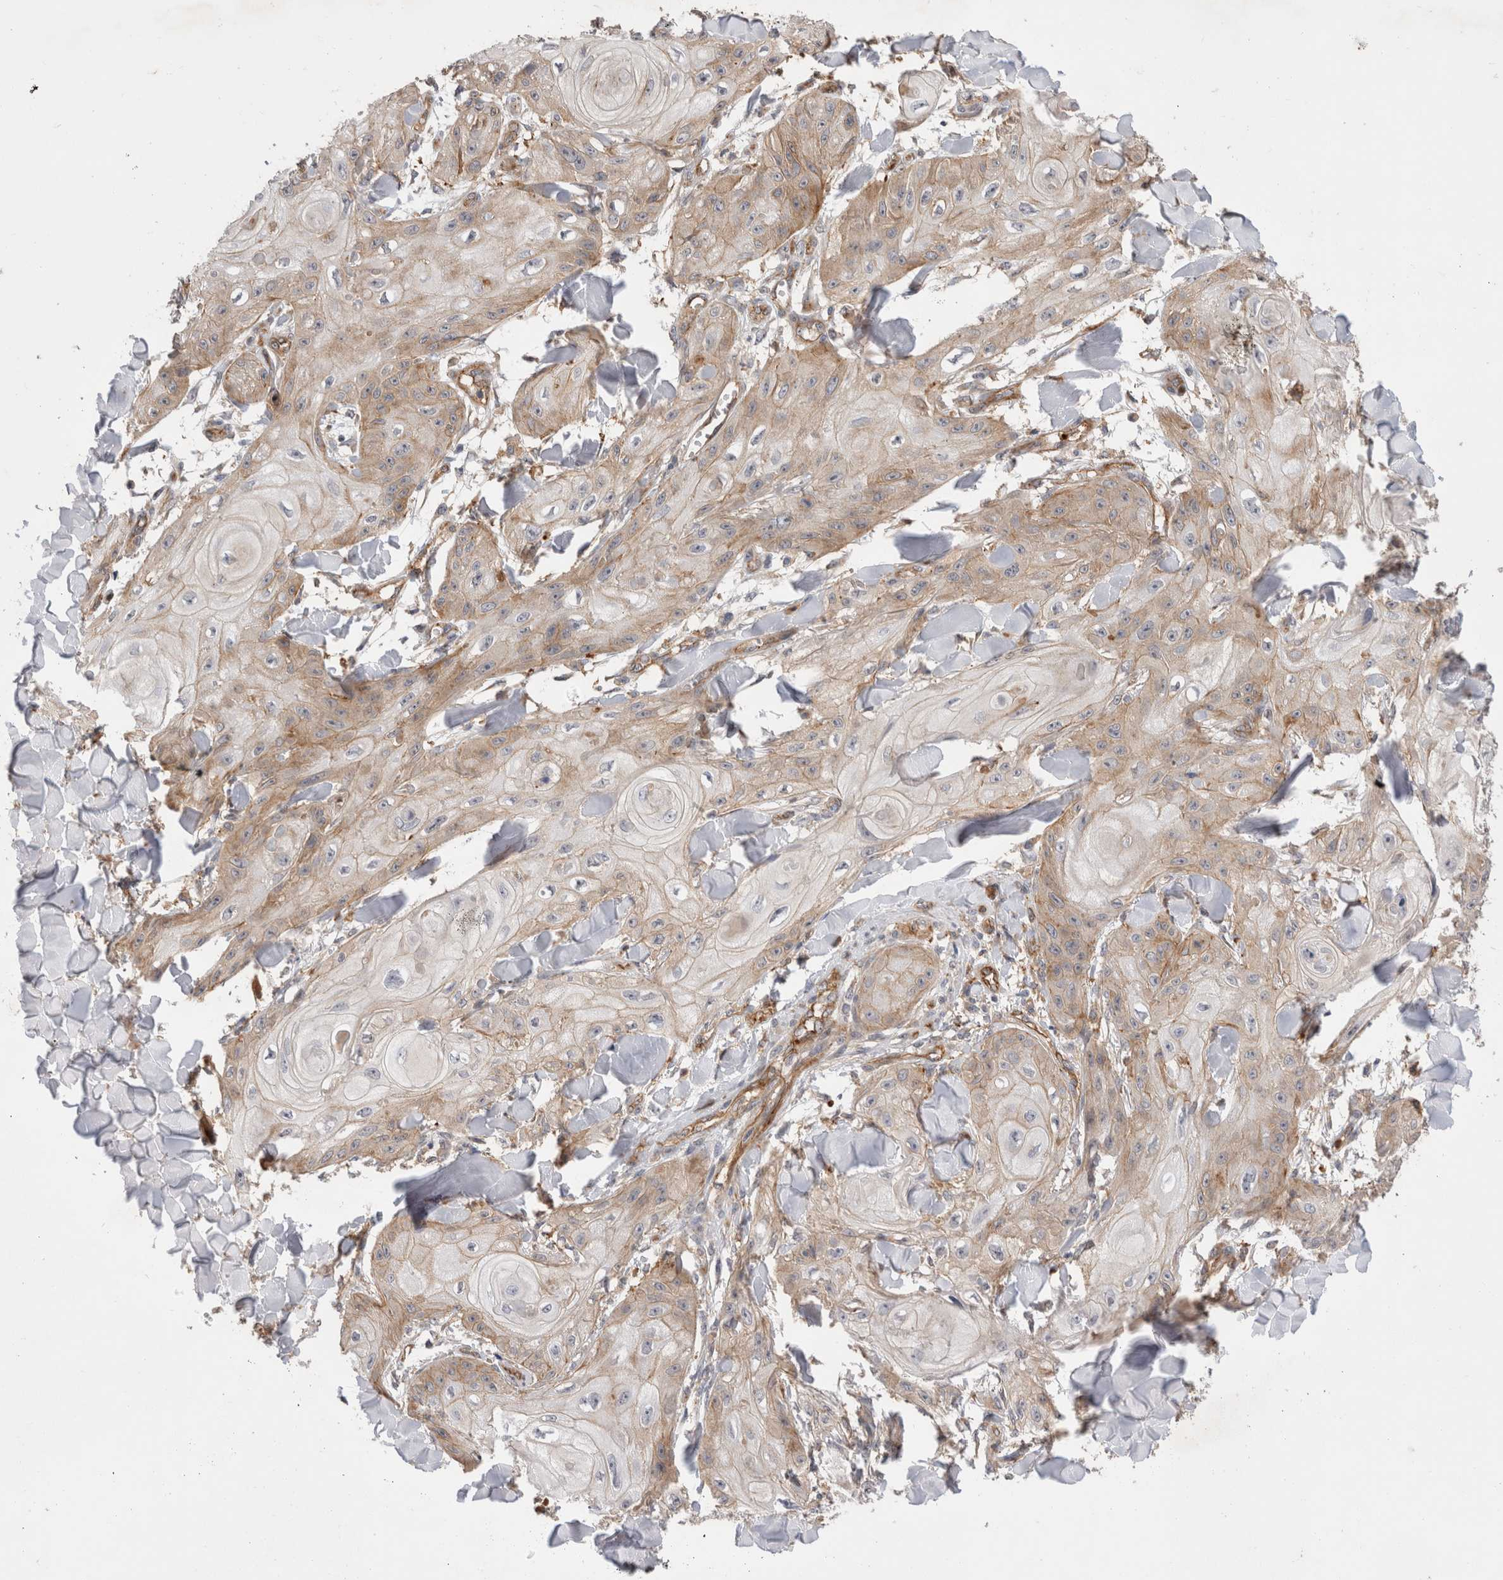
{"staining": {"intensity": "weak", "quantity": ">75%", "location": "cytoplasmic/membranous"}, "tissue": "skin cancer", "cell_type": "Tumor cells", "image_type": "cancer", "snomed": [{"axis": "morphology", "description": "Squamous cell carcinoma, NOS"}, {"axis": "topography", "description": "Skin"}], "caption": "Tumor cells demonstrate low levels of weak cytoplasmic/membranous expression in about >75% of cells in human squamous cell carcinoma (skin).", "gene": "BNIP2", "patient": {"sex": "male", "age": 74}}